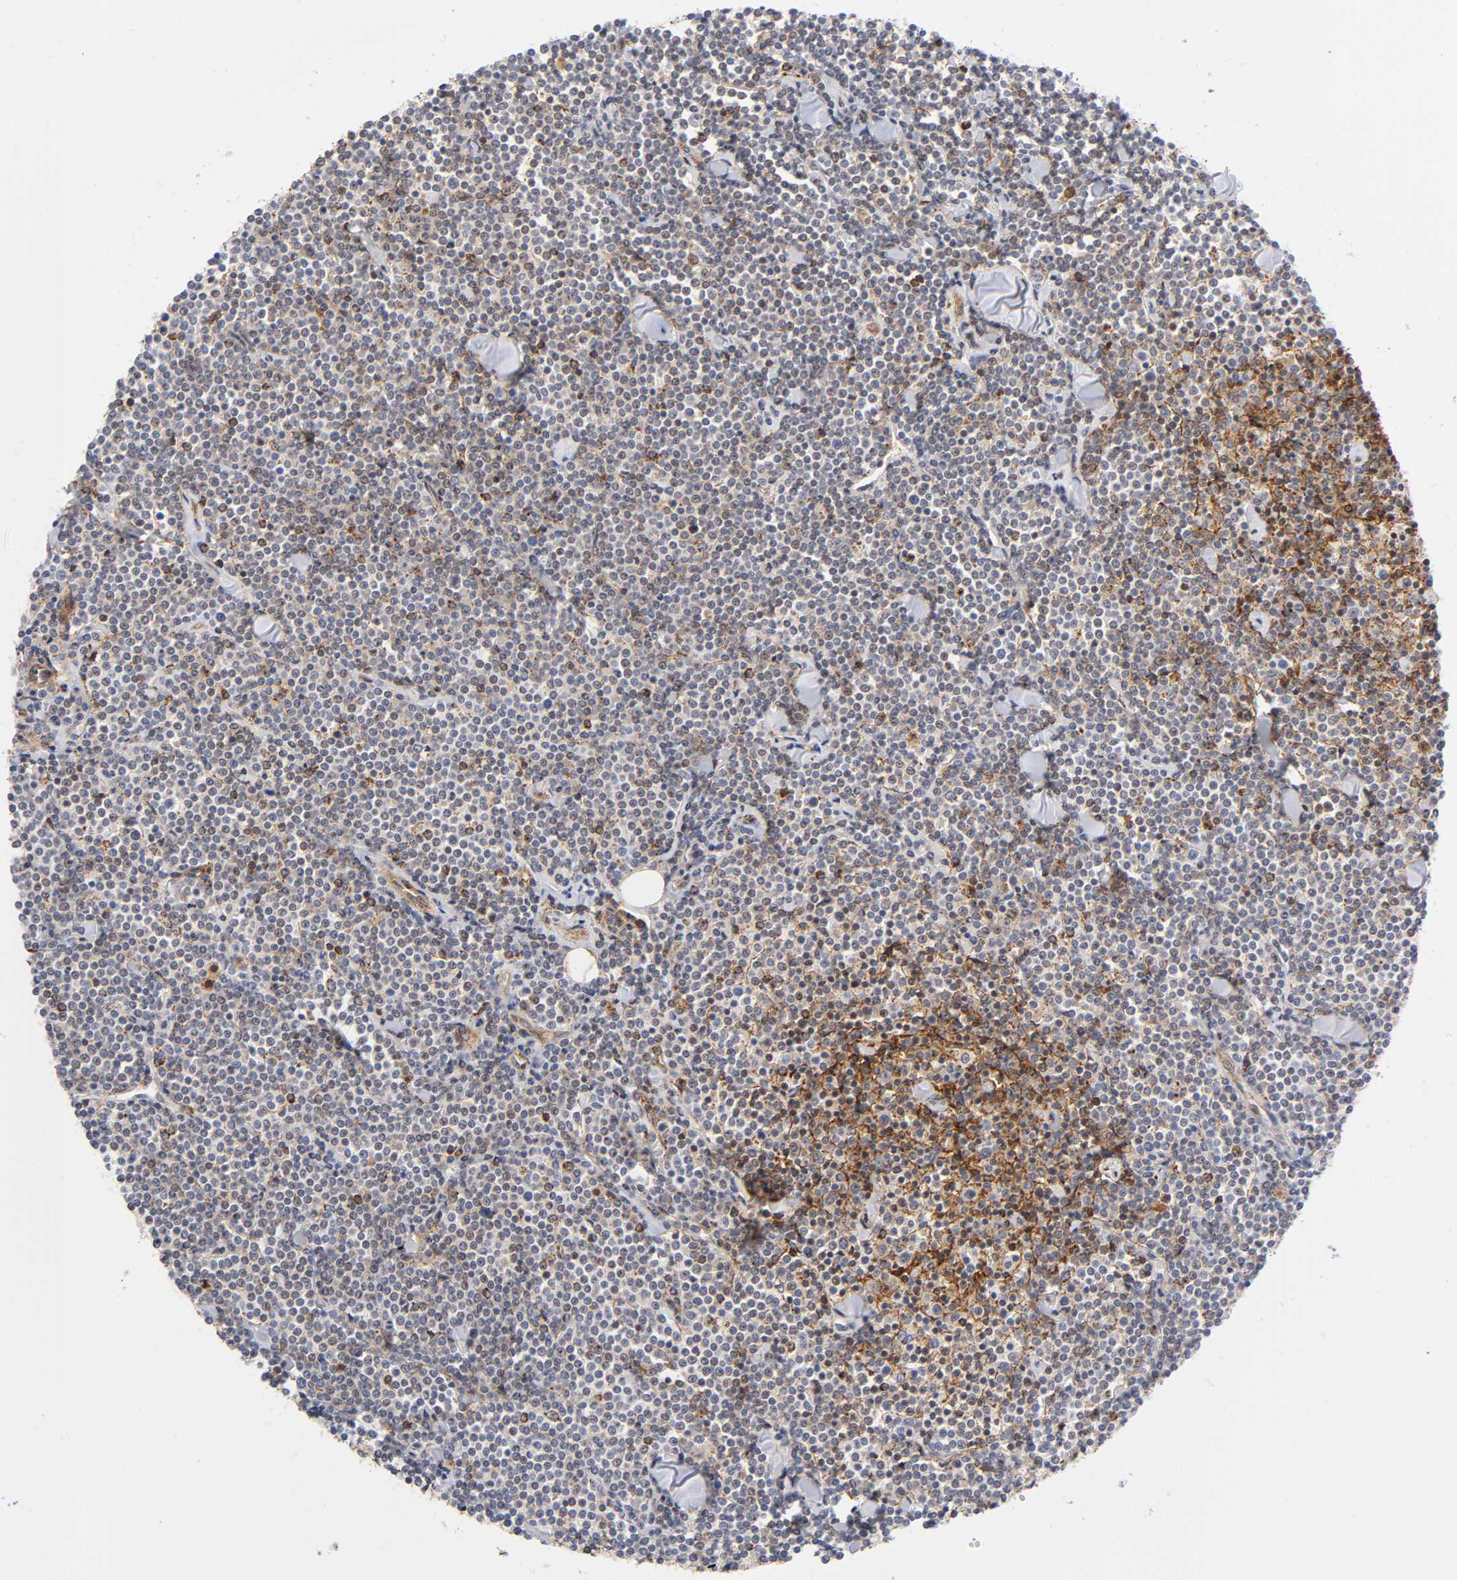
{"staining": {"intensity": "moderate", "quantity": "25%-75%", "location": "cytoplasmic/membranous"}, "tissue": "lymphoma", "cell_type": "Tumor cells", "image_type": "cancer", "snomed": [{"axis": "morphology", "description": "Malignant lymphoma, non-Hodgkin's type, Low grade"}, {"axis": "topography", "description": "Soft tissue"}], "caption": "This micrograph shows immunohistochemistry (IHC) staining of malignant lymphoma, non-Hodgkin's type (low-grade), with medium moderate cytoplasmic/membranous expression in about 25%-75% of tumor cells.", "gene": "ANXA7", "patient": {"sex": "male", "age": 92}}